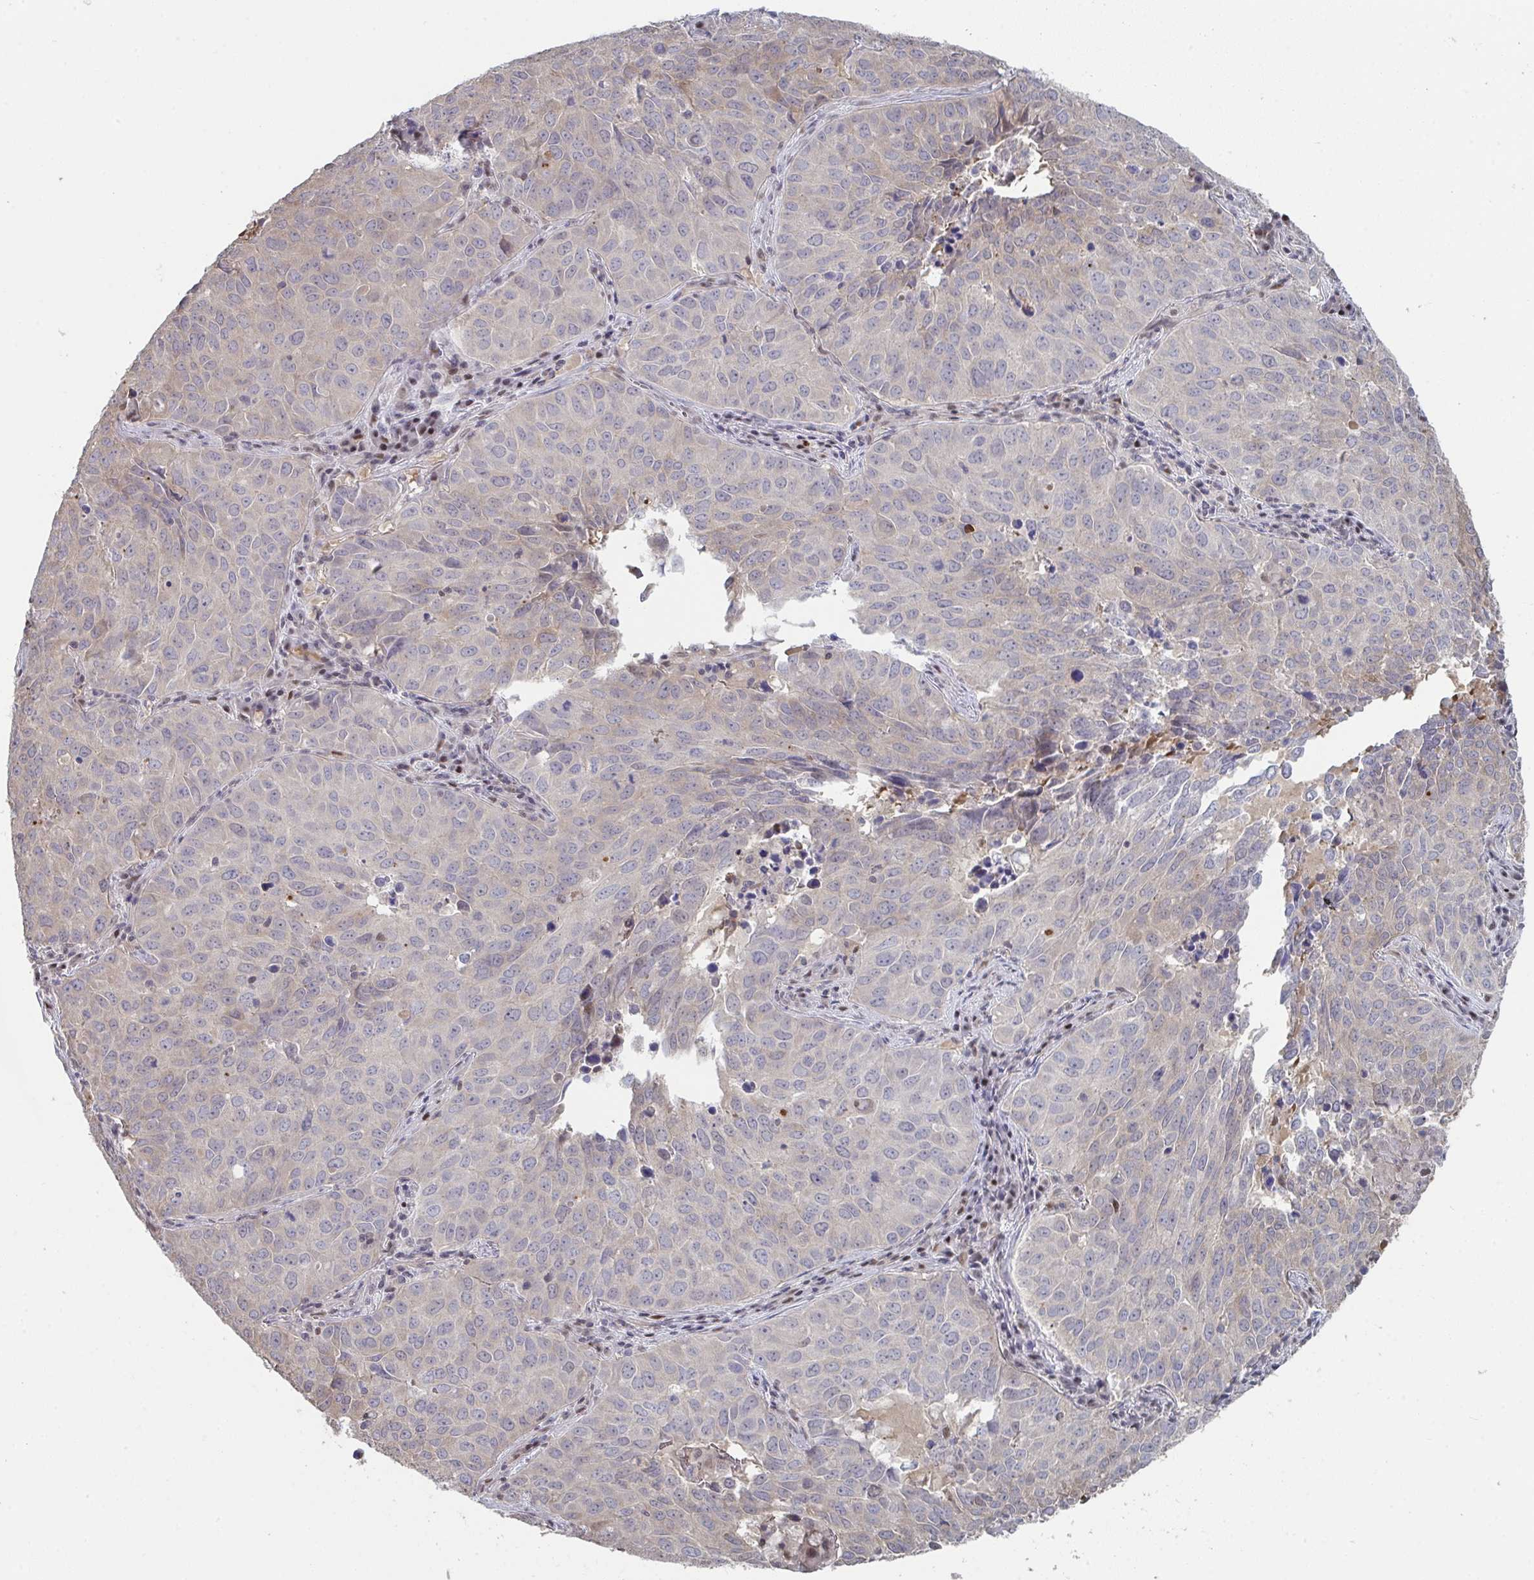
{"staining": {"intensity": "weak", "quantity": "<25%", "location": "cytoplasmic/membranous"}, "tissue": "lung cancer", "cell_type": "Tumor cells", "image_type": "cancer", "snomed": [{"axis": "morphology", "description": "Adenocarcinoma, NOS"}, {"axis": "topography", "description": "Lung"}], "caption": "A micrograph of human lung adenocarcinoma is negative for staining in tumor cells. Nuclei are stained in blue.", "gene": "ACD", "patient": {"sex": "female", "age": 50}}